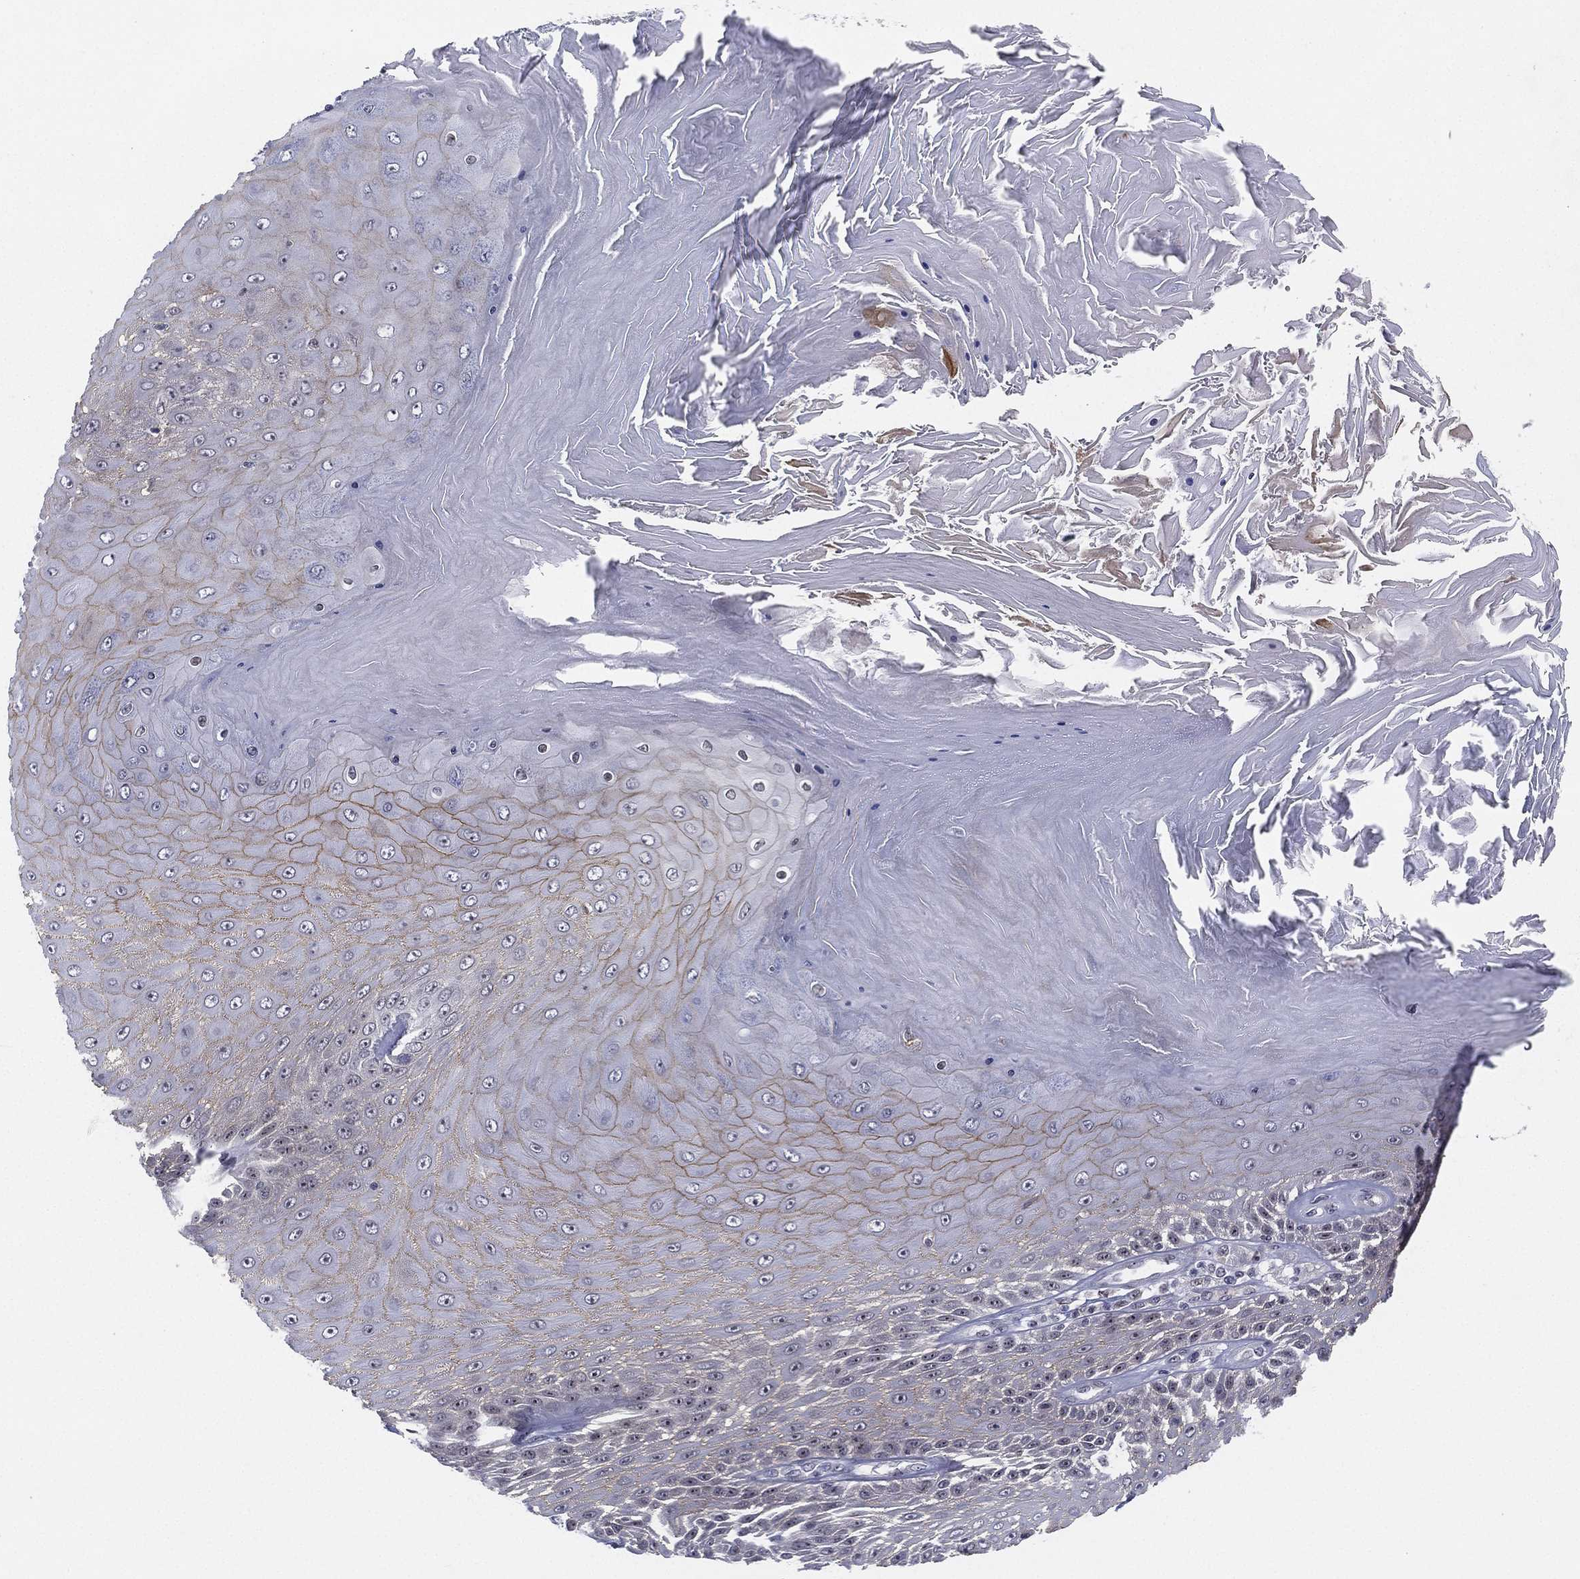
{"staining": {"intensity": "moderate", "quantity": "<25%", "location": "cytoplasmic/membranous"}, "tissue": "skin cancer", "cell_type": "Tumor cells", "image_type": "cancer", "snomed": [{"axis": "morphology", "description": "Squamous cell carcinoma, NOS"}, {"axis": "topography", "description": "Skin"}], "caption": "A brown stain highlights moderate cytoplasmic/membranous expression of a protein in skin cancer (squamous cell carcinoma) tumor cells.", "gene": "MS4A8", "patient": {"sex": "male", "age": 62}}